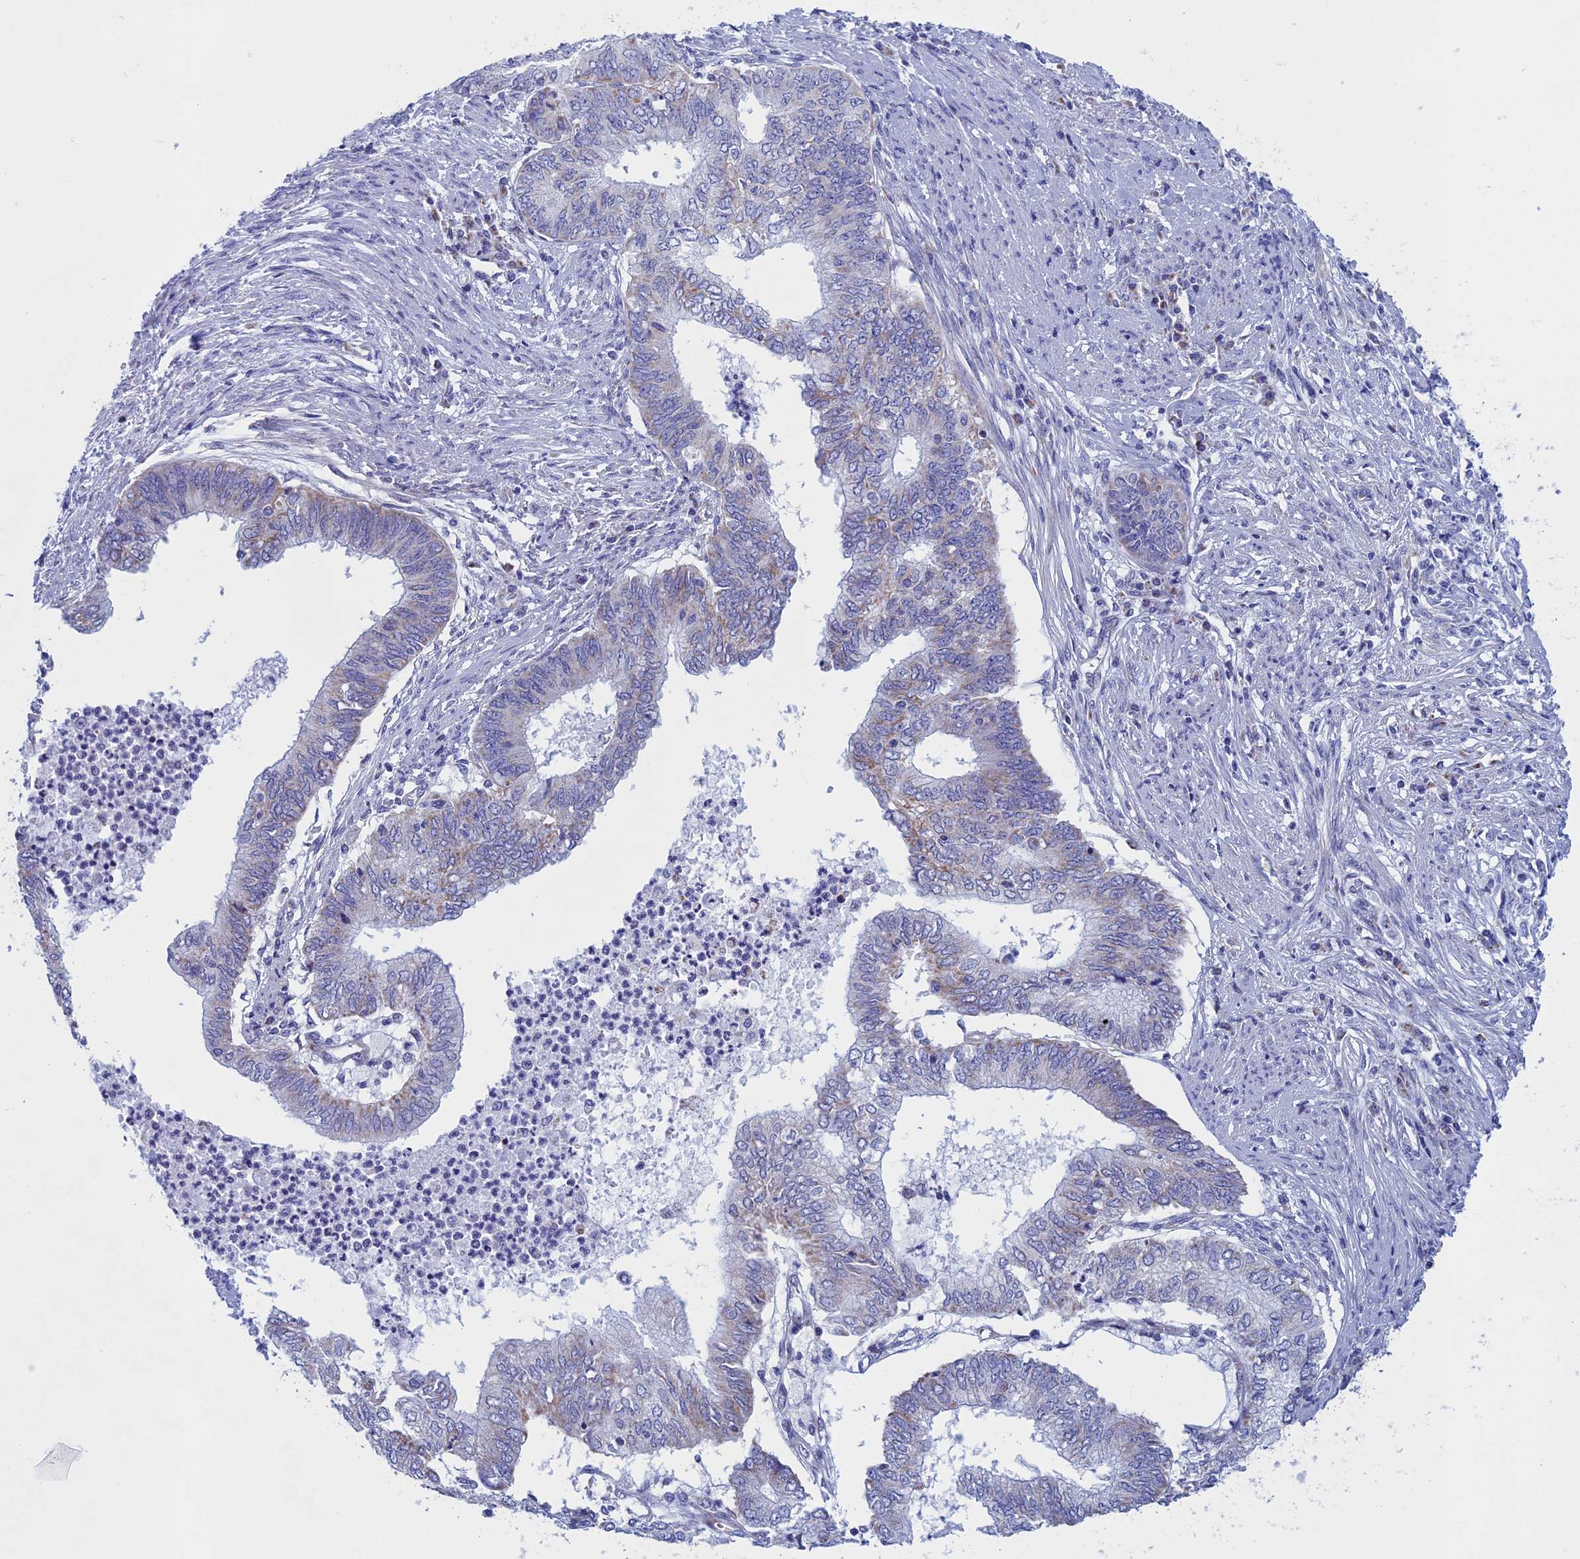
{"staining": {"intensity": "weak", "quantity": "<25%", "location": "cytoplasmic/membranous"}, "tissue": "endometrial cancer", "cell_type": "Tumor cells", "image_type": "cancer", "snomed": [{"axis": "morphology", "description": "Adenocarcinoma, NOS"}, {"axis": "topography", "description": "Endometrium"}], "caption": "Endometrial adenocarcinoma was stained to show a protein in brown. There is no significant positivity in tumor cells. (Brightfield microscopy of DAB immunohistochemistry (IHC) at high magnification).", "gene": "NDUFB9", "patient": {"sex": "female", "age": 68}}